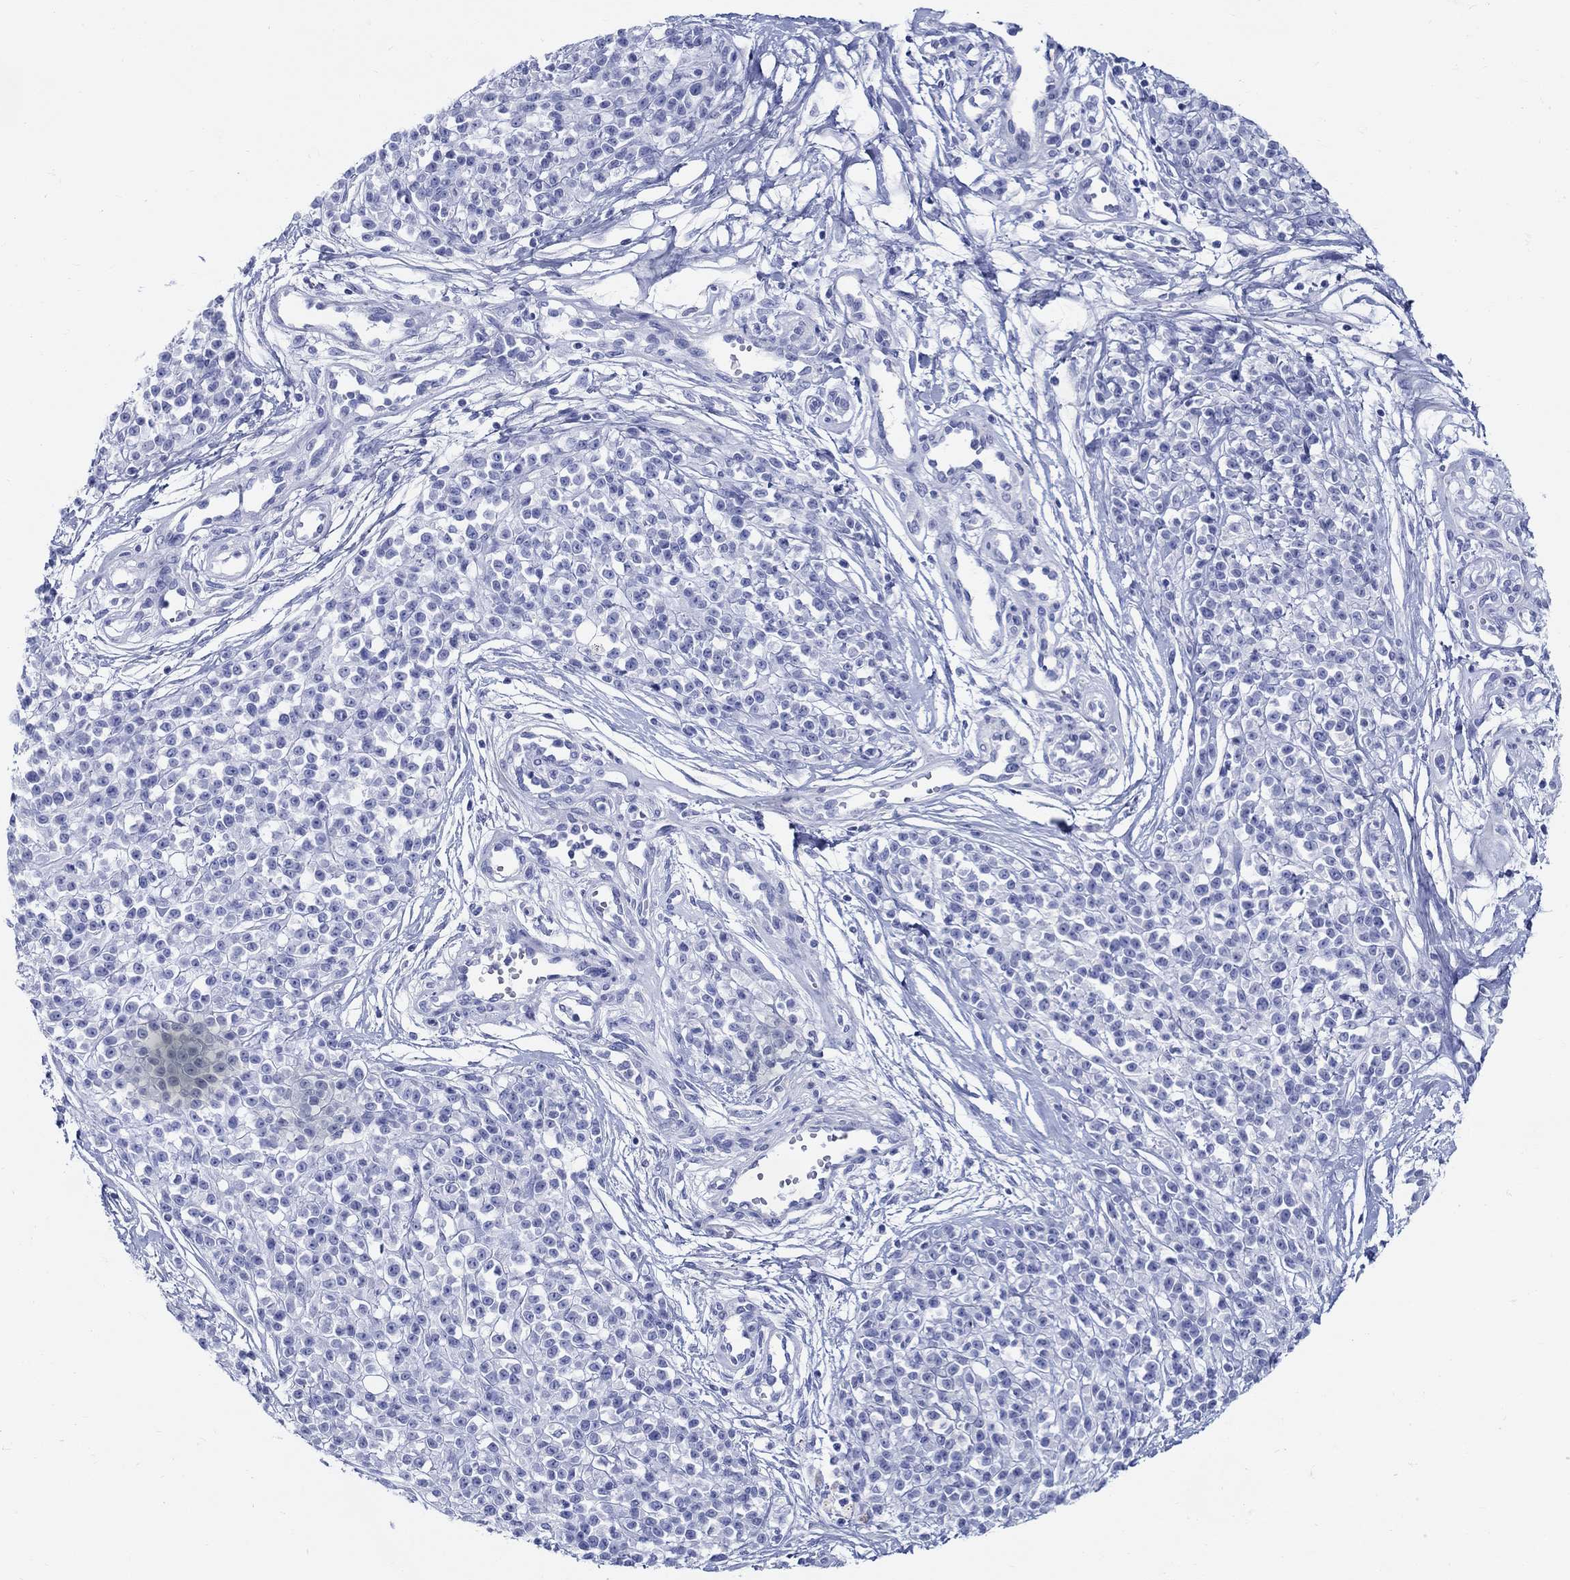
{"staining": {"intensity": "negative", "quantity": "none", "location": "none"}, "tissue": "melanoma", "cell_type": "Tumor cells", "image_type": "cancer", "snomed": [{"axis": "morphology", "description": "Malignant melanoma, NOS"}, {"axis": "topography", "description": "Skin"}, {"axis": "topography", "description": "Skin of trunk"}], "caption": "IHC micrograph of human malignant melanoma stained for a protein (brown), which shows no staining in tumor cells. (DAB (3,3'-diaminobenzidine) immunohistochemistry visualized using brightfield microscopy, high magnification).", "gene": "CRYGS", "patient": {"sex": "male", "age": 74}}